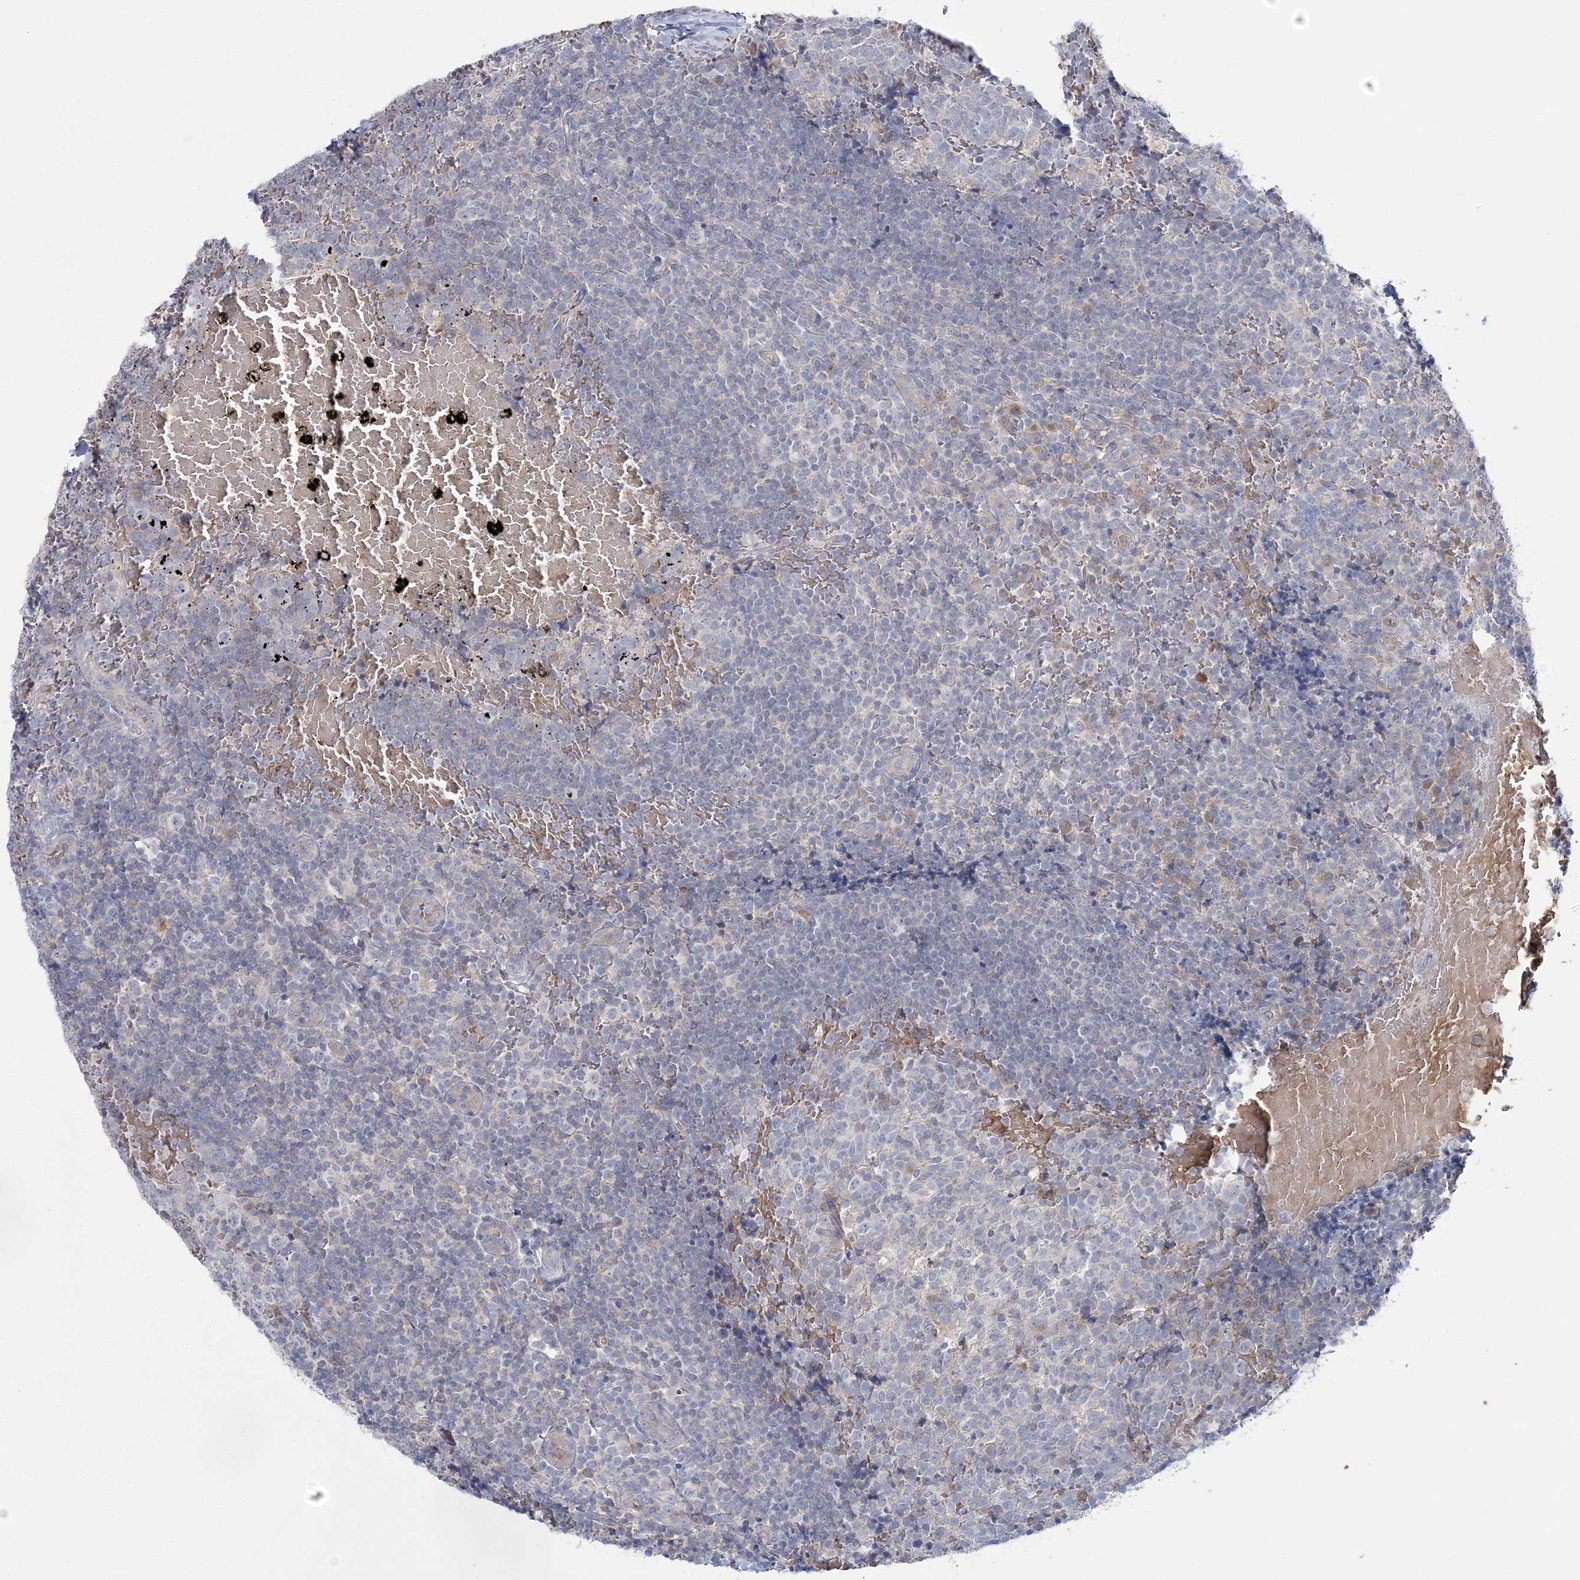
{"staining": {"intensity": "negative", "quantity": "none", "location": "none"}, "tissue": "tonsil", "cell_type": "Germinal center cells", "image_type": "normal", "snomed": [{"axis": "morphology", "description": "Normal tissue, NOS"}, {"axis": "topography", "description": "Tonsil"}], "caption": "IHC photomicrograph of normal tonsil: human tonsil stained with DAB displays no significant protein staining in germinal center cells.", "gene": "ATP11B", "patient": {"sex": "female", "age": 19}}